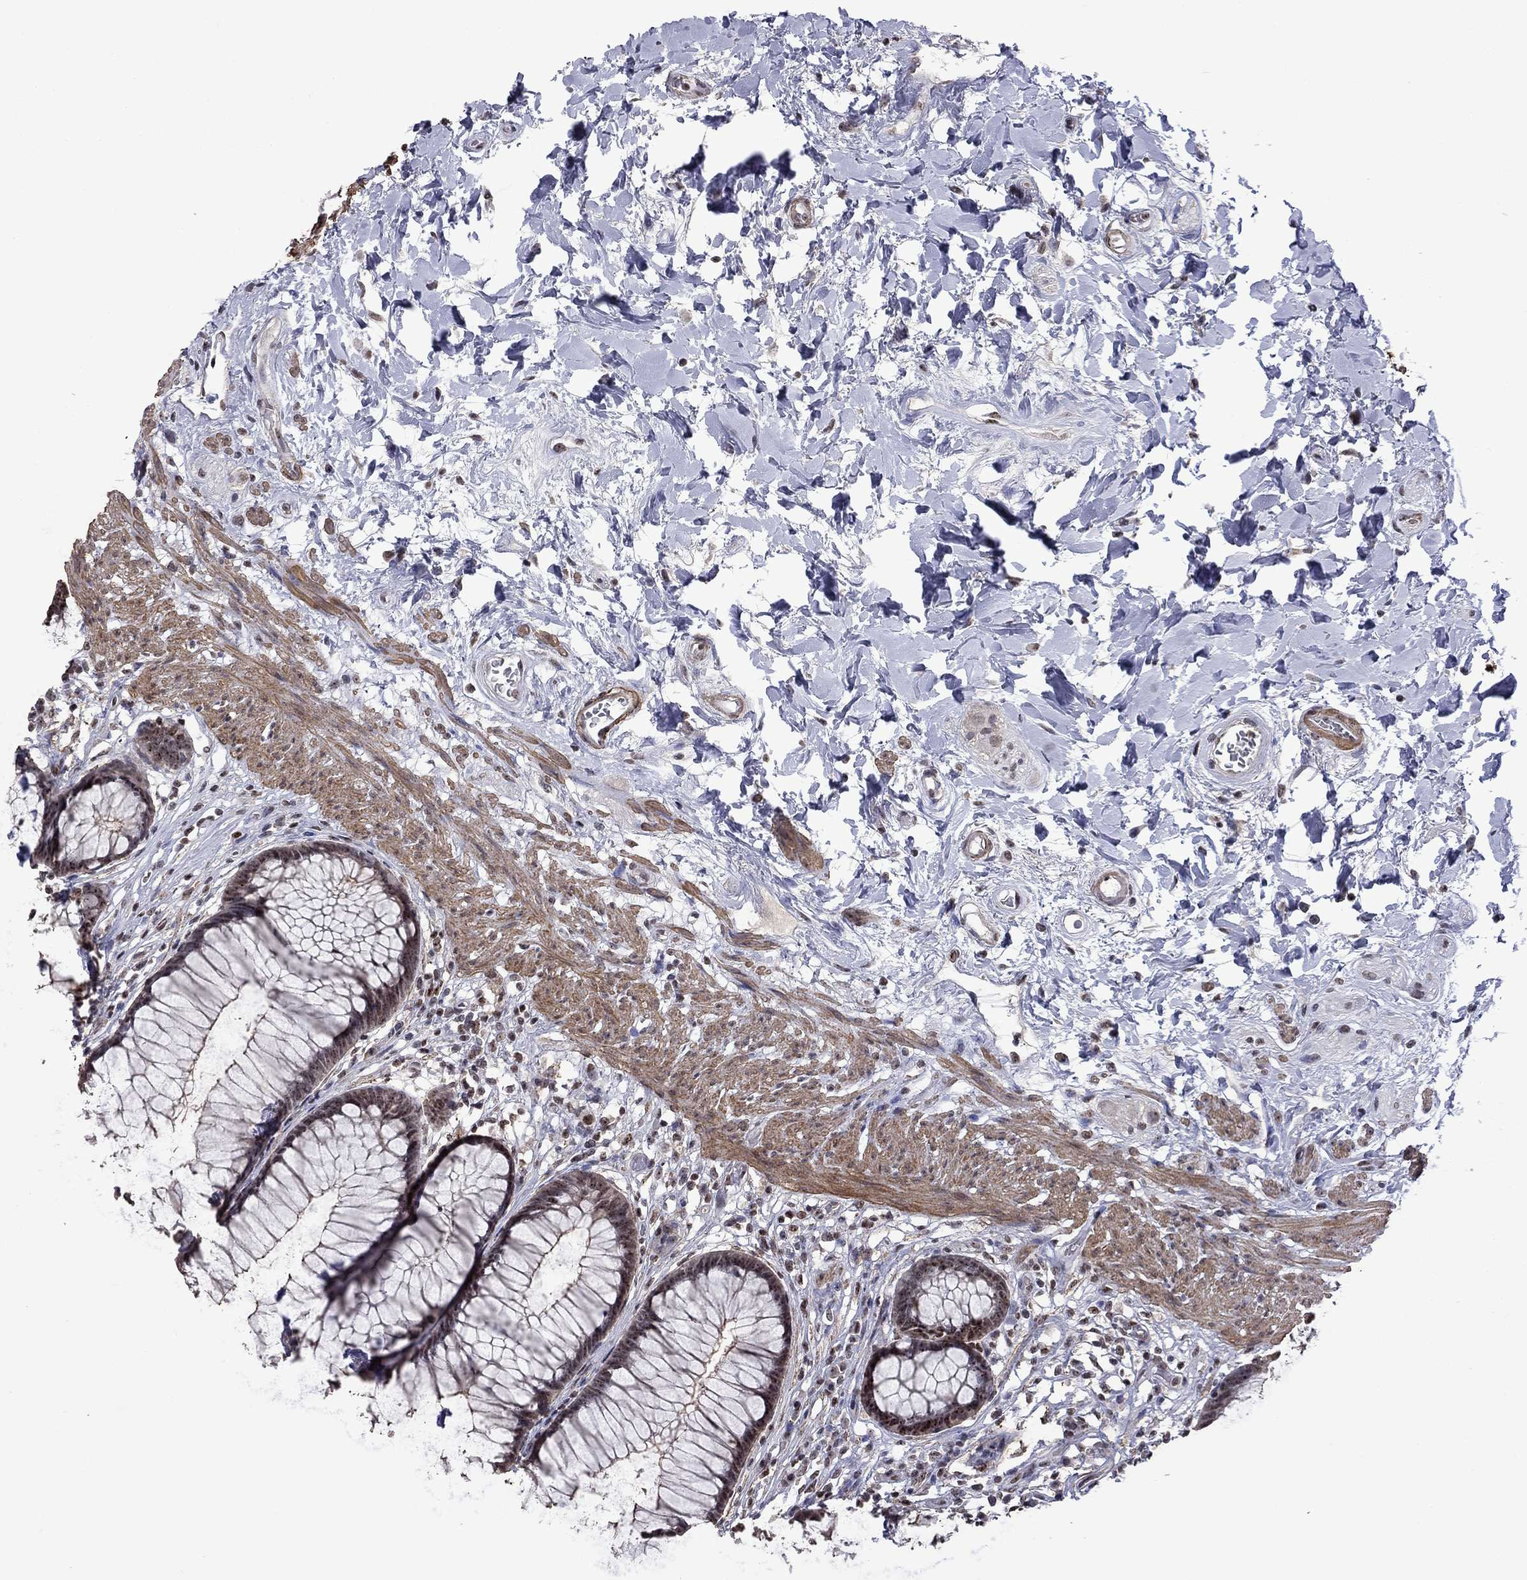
{"staining": {"intensity": "moderate", "quantity": "25%-75%", "location": "cytoplasmic/membranous,nuclear"}, "tissue": "rectum", "cell_type": "Glandular cells", "image_type": "normal", "snomed": [{"axis": "morphology", "description": "Normal tissue, NOS"}, {"axis": "topography", "description": "Smooth muscle"}, {"axis": "topography", "description": "Rectum"}], "caption": "Immunohistochemical staining of benign rectum shows moderate cytoplasmic/membranous,nuclear protein expression in about 25%-75% of glandular cells. (Stains: DAB in brown, nuclei in blue, Microscopy: brightfield microscopy at high magnification).", "gene": "SPOUT1", "patient": {"sex": "male", "age": 53}}